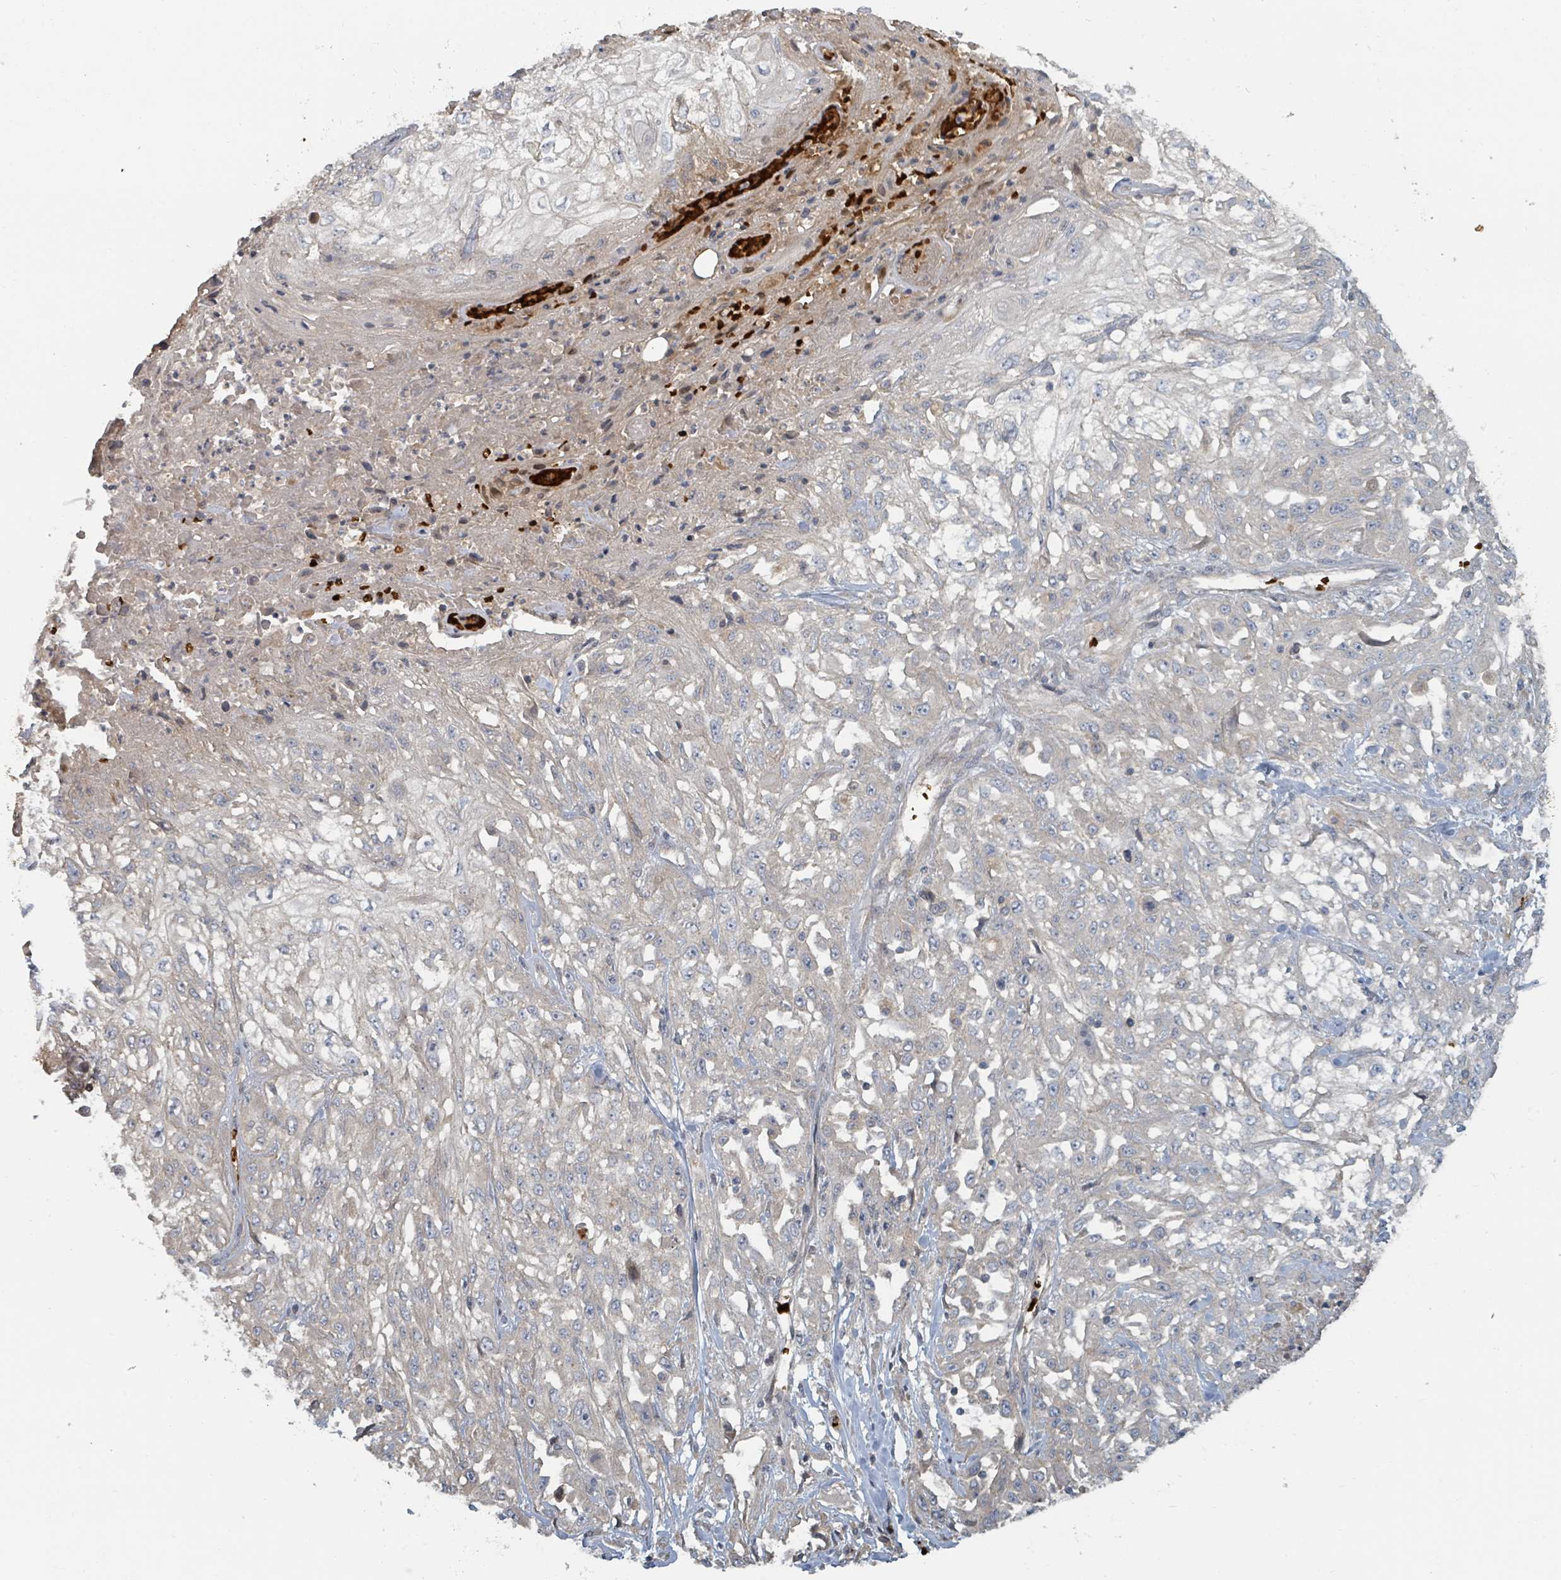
{"staining": {"intensity": "negative", "quantity": "none", "location": "none"}, "tissue": "skin cancer", "cell_type": "Tumor cells", "image_type": "cancer", "snomed": [{"axis": "morphology", "description": "Squamous cell carcinoma, NOS"}, {"axis": "morphology", "description": "Squamous cell carcinoma, metastatic, NOS"}, {"axis": "topography", "description": "Skin"}, {"axis": "topography", "description": "Lymph node"}], "caption": "Human skin metastatic squamous cell carcinoma stained for a protein using IHC demonstrates no expression in tumor cells.", "gene": "TRPC4AP", "patient": {"sex": "male", "age": 75}}